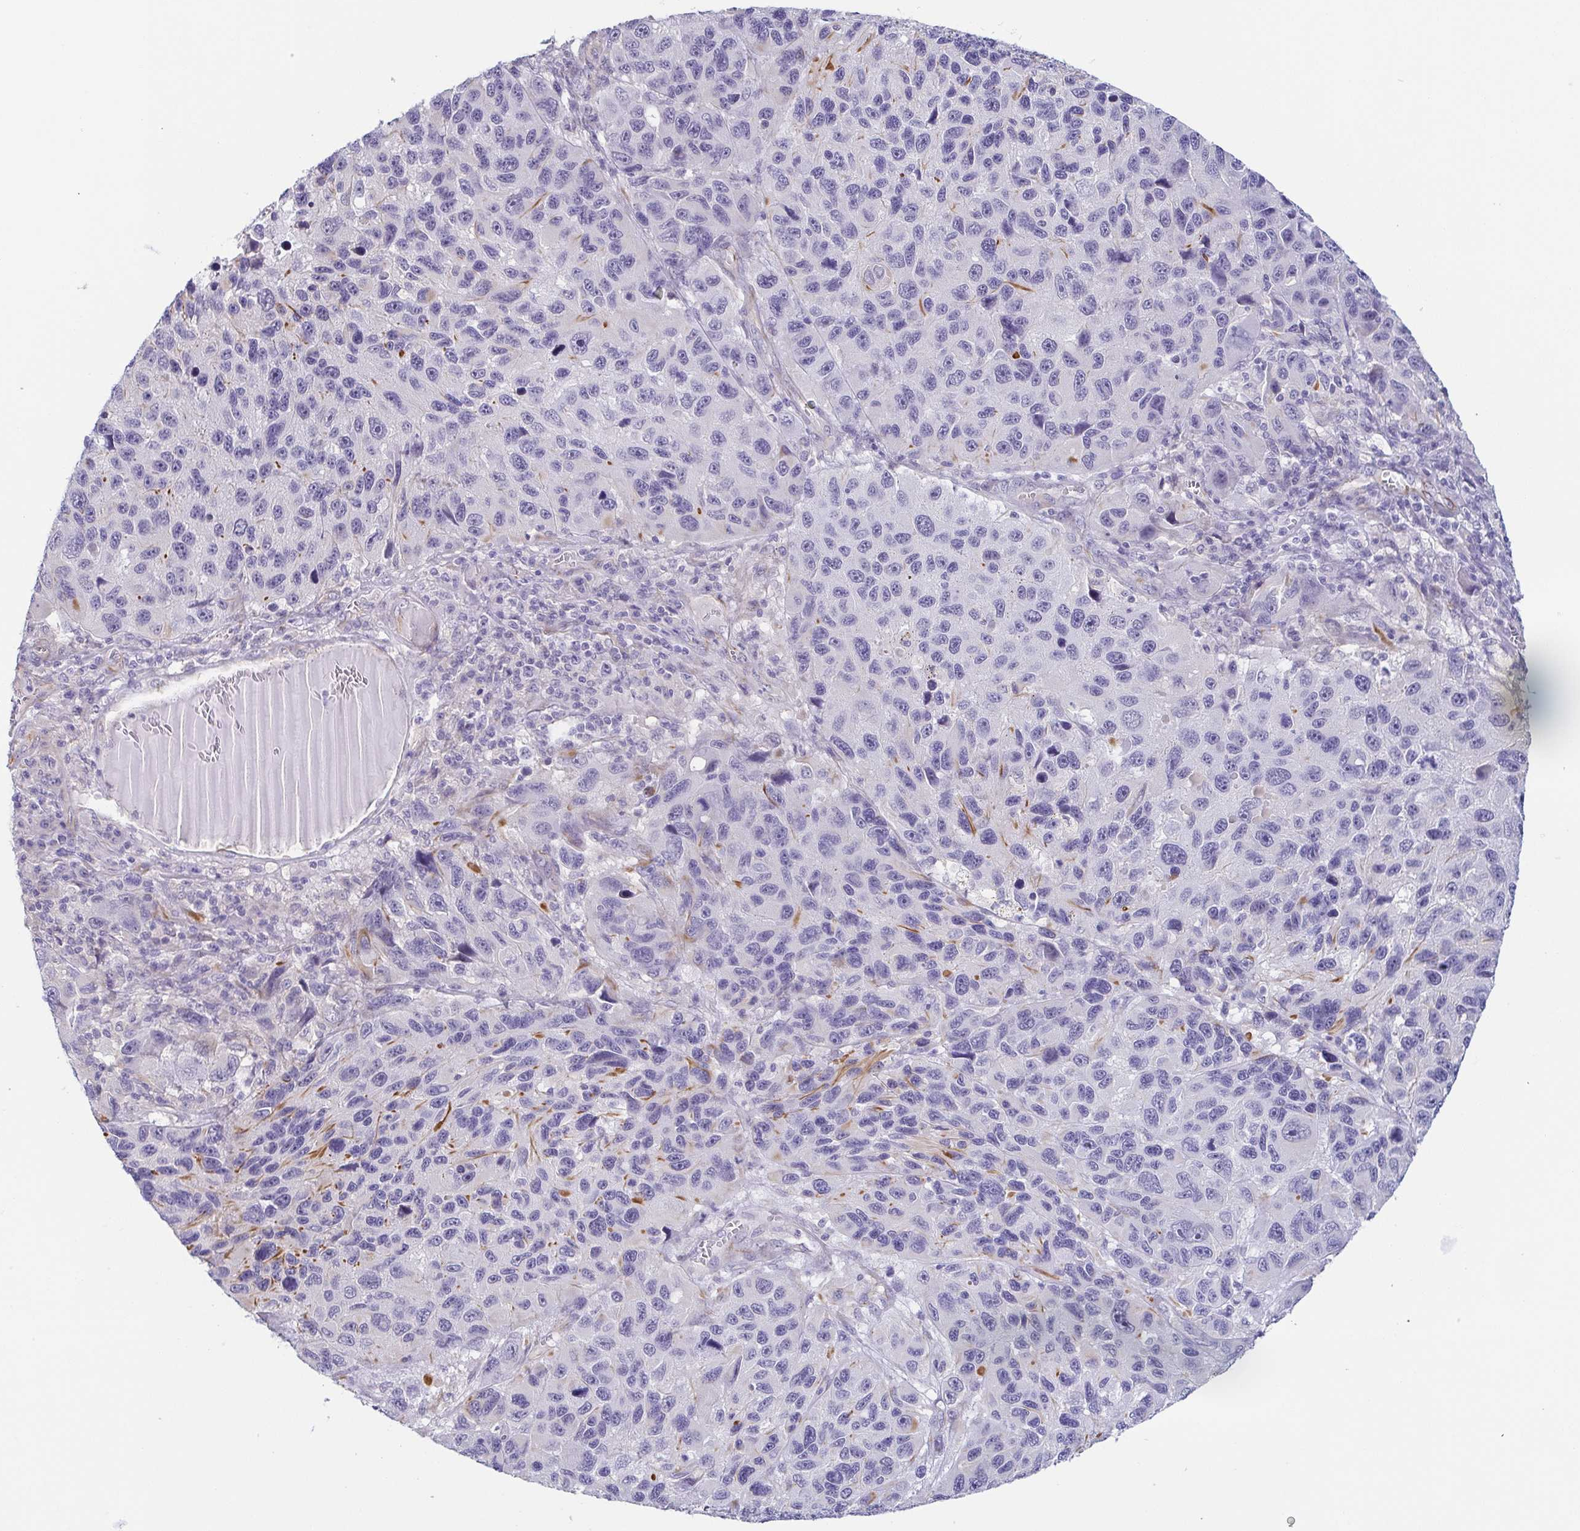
{"staining": {"intensity": "negative", "quantity": "none", "location": "none"}, "tissue": "melanoma", "cell_type": "Tumor cells", "image_type": "cancer", "snomed": [{"axis": "morphology", "description": "Malignant melanoma, NOS"}, {"axis": "topography", "description": "Skin"}], "caption": "Immunohistochemistry (IHC) image of malignant melanoma stained for a protein (brown), which shows no positivity in tumor cells.", "gene": "COL17A1", "patient": {"sex": "male", "age": 53}}